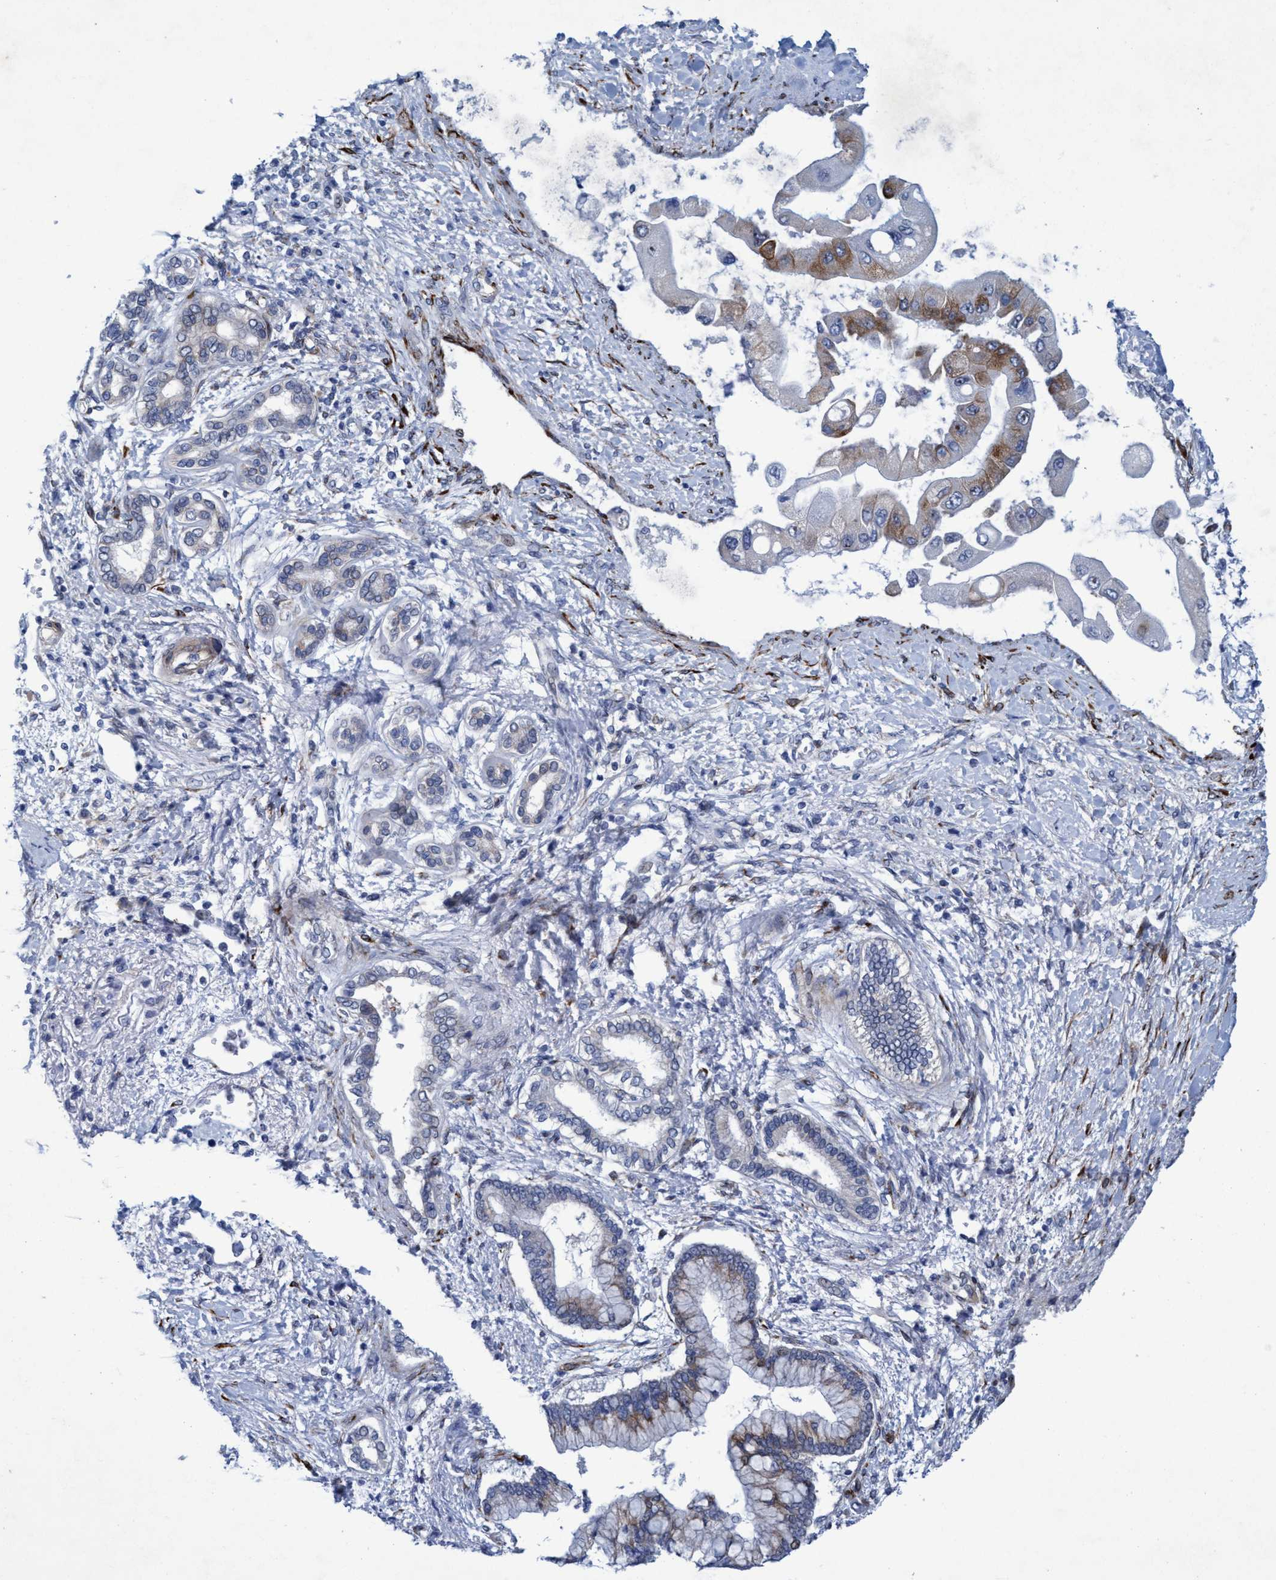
{"staining": {"intensity": "moderate", "quantity": "<25%", "location": "cytoplasmic/membranous"}, "tissue": "liver cancer", "cell_type": "Tumor cells", "image_type": "cancer", "snomed": [{"axis": "morphology", "description": "Cholangiocarcinoma"}, {"axis": "topography", "description": "Liver"}], "caption": "This photomicrograph reveals IHC staining of human liver cholangiocarcinoma, with low moderate cytoplasmic/membranous positivity in about <25% of tumor cells.", "gene": "SLC43A2", "patient": {"sex": "male", "age": 50}}